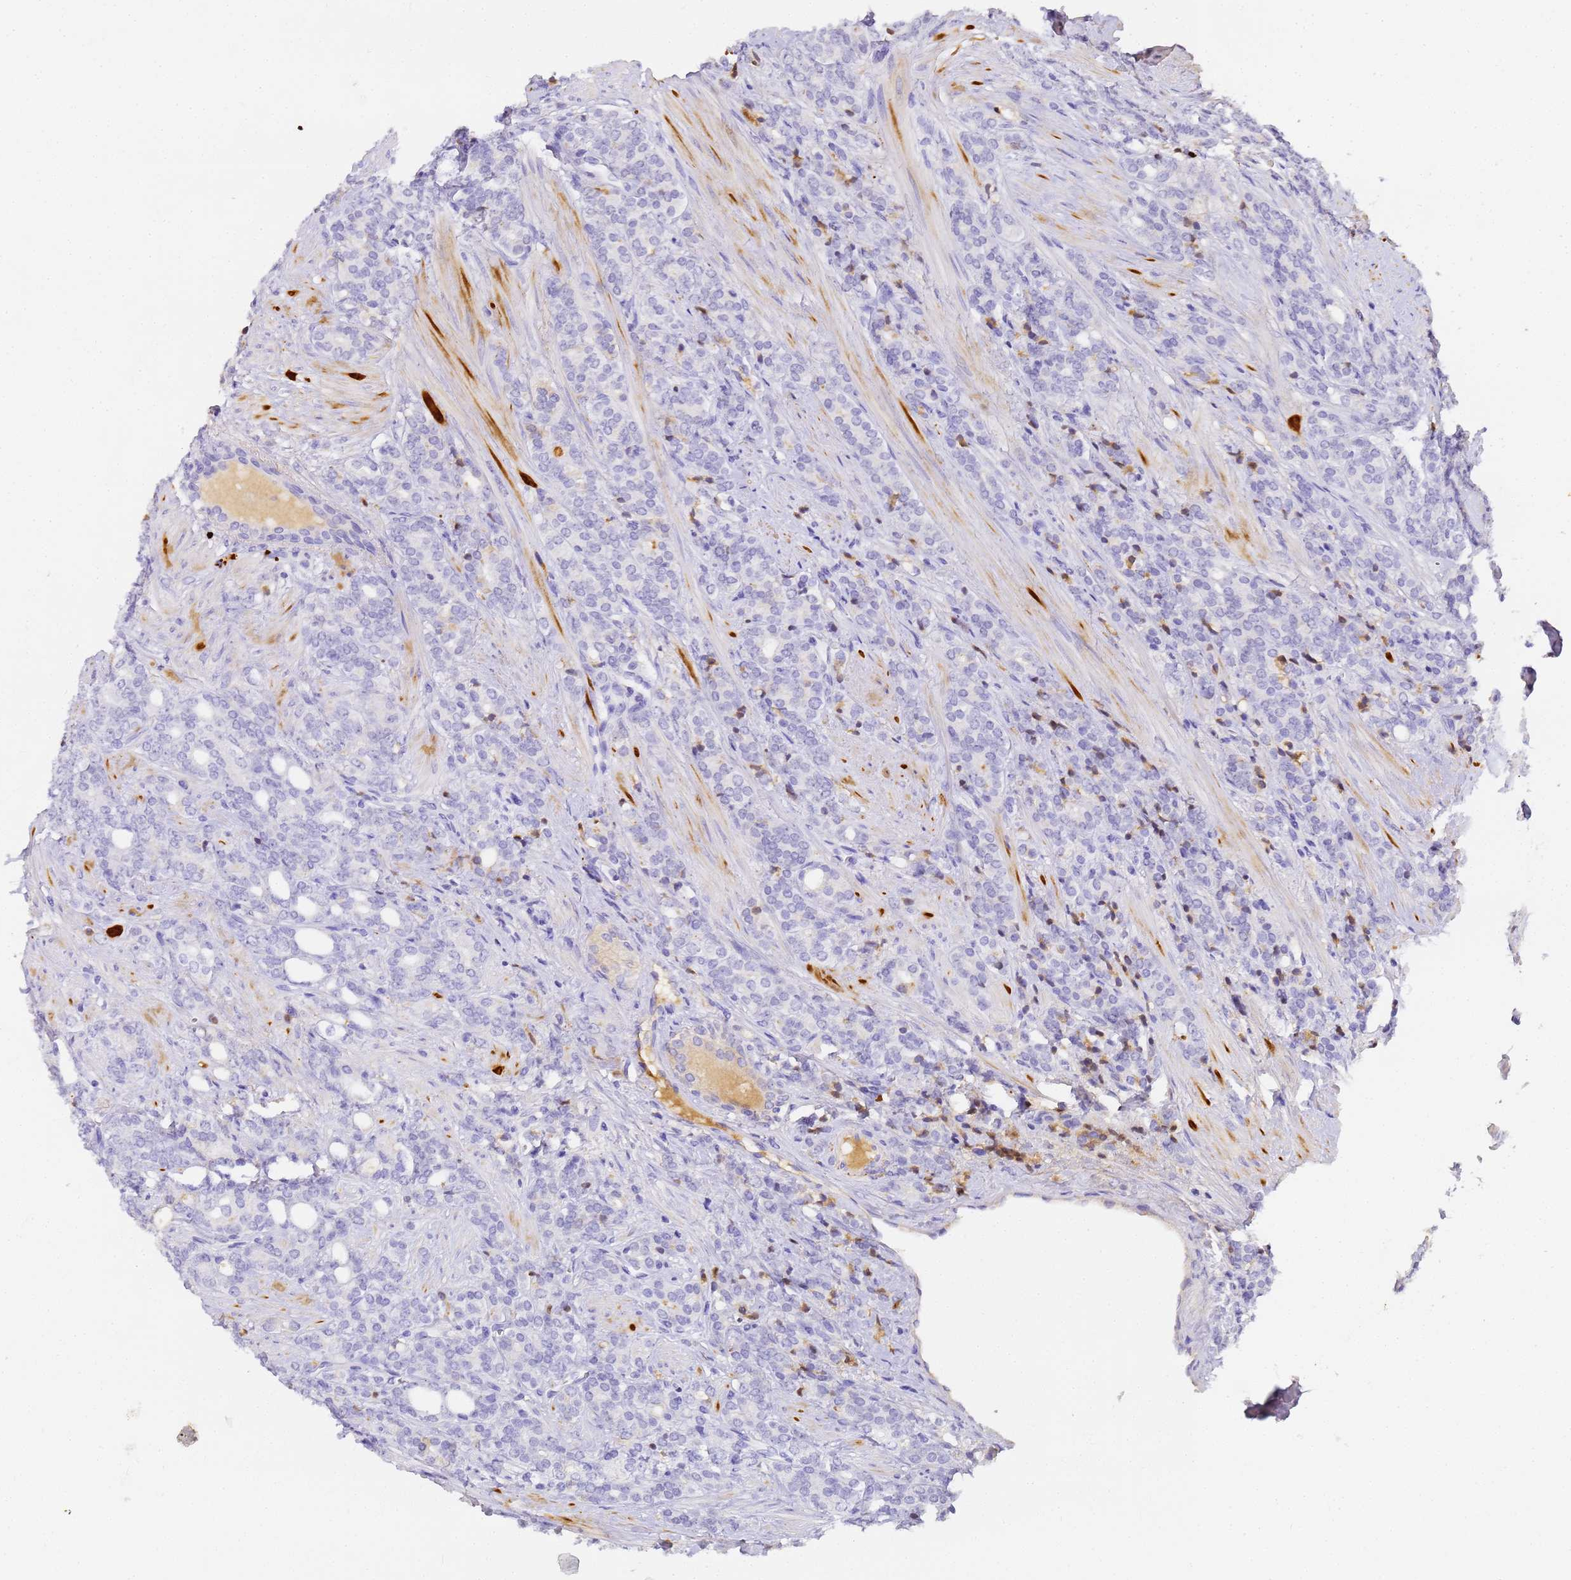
{"staining": {"intensity": "negative", "quantity": "none", "location": "none"}, "tissue": "prostate cancer", "cell_type": "Tumor cells", "image_type": "cancer", "snomed": [{"axis": "morphology", "description": "Adenocarcinoma, High grade"}, {"axis": "topography", "description": "Prostate"}], "caption": "The immunohistochemistry image has no significant positivity in tumor cells of prostate cancer tissue.", "gene": "CFHR2", "patient": {"sex": "male", "age": 62}}